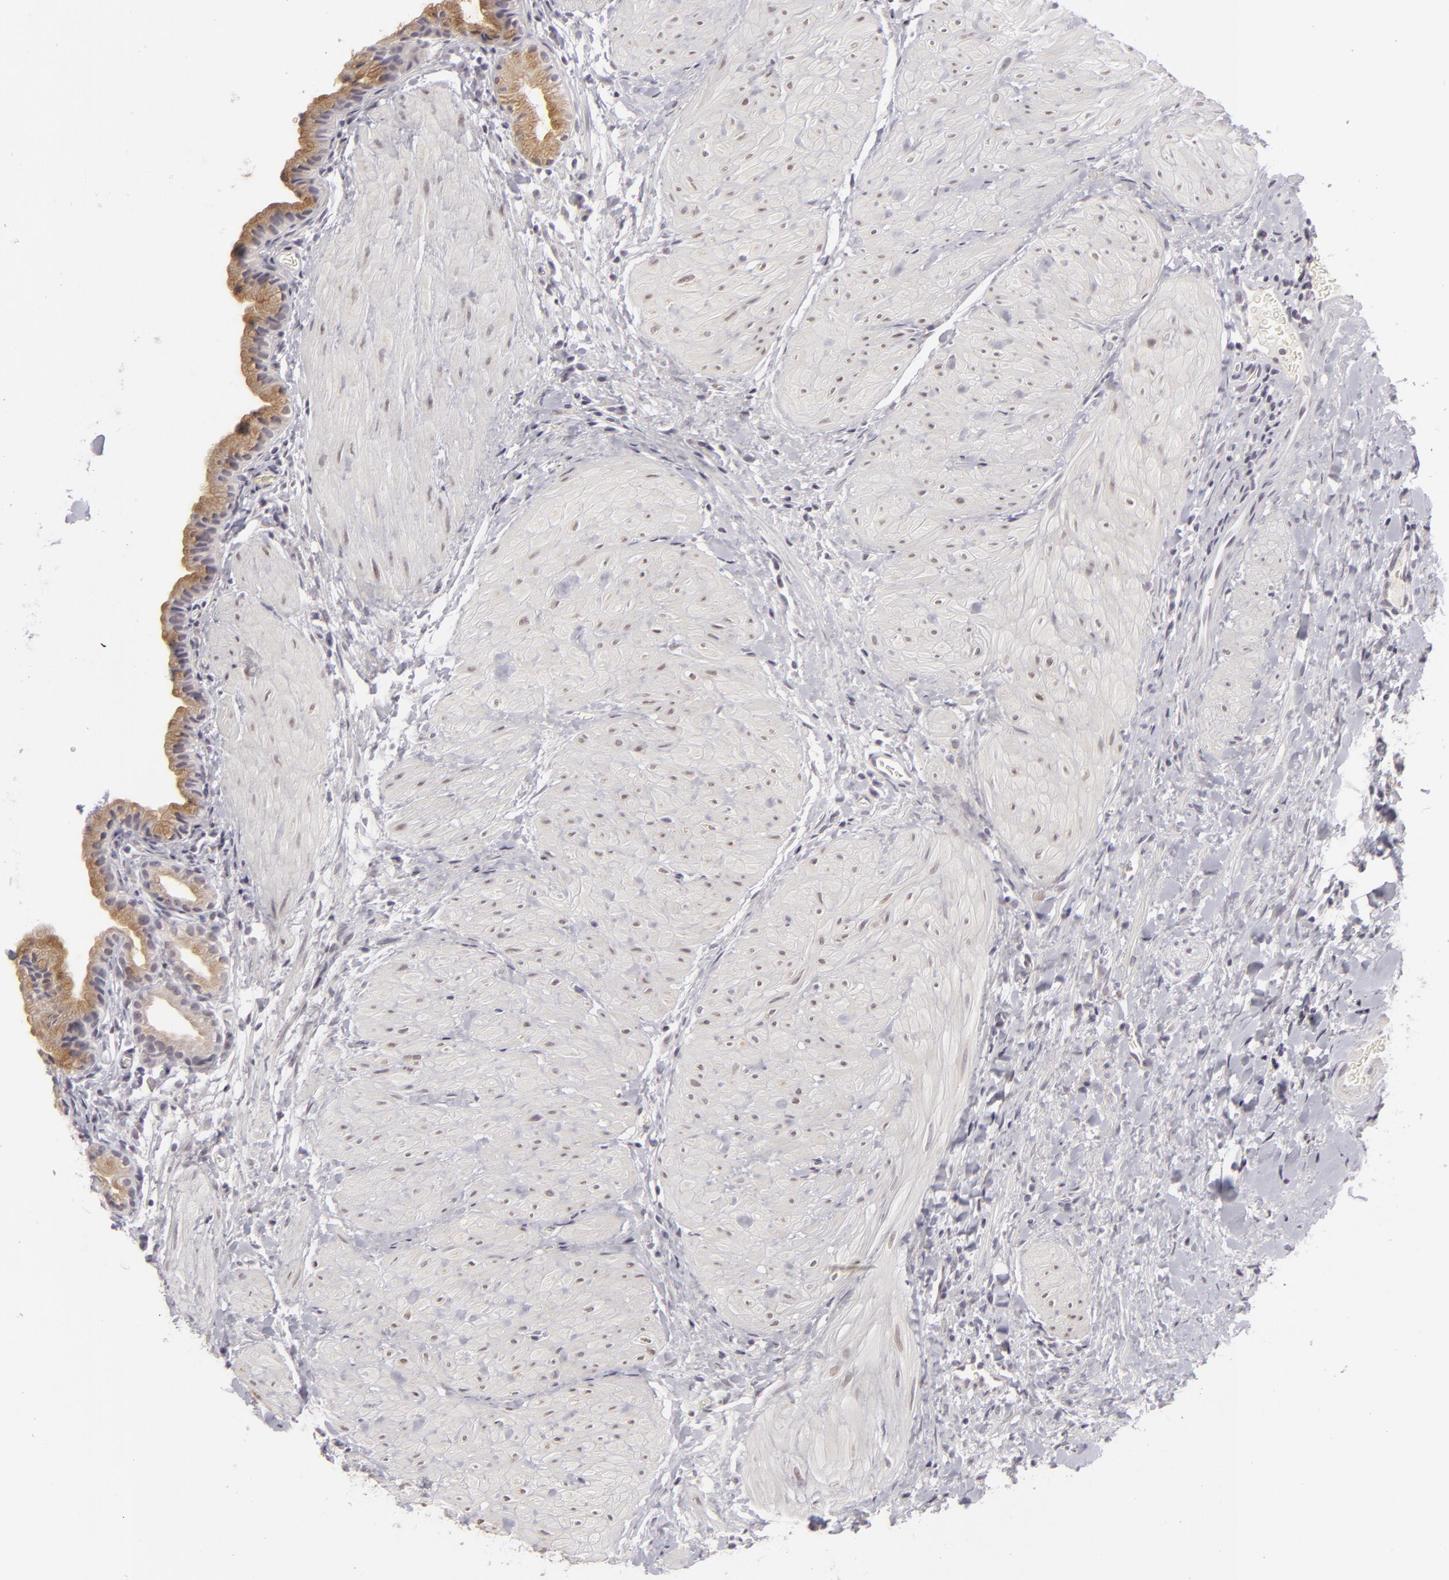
{"staining": {"intensity": "moderate", "quantity": "25%-75%", "location": "cytoplasmic/membranous"}, "tissue": "gallbladder", "cell_type": "Glandular cells", "image_type": "normal", "snomed": [{"axis": "morphology", "description": "Normal tissue, NOS"}, {"axis": "morphology", "description": "Inflammation, NOS"}, {"axis": "topography", "description": "Gallbladder"}], "caption": "This histopathology image reveals immunohistochemistry (IHC) staining of benign gallbladder, with medium moderate cytoplasmic/membranous expression in about 25%-75% of glandular cells.", "gene": "SIX1", "patient": {"sex": "male", "age": 66}}